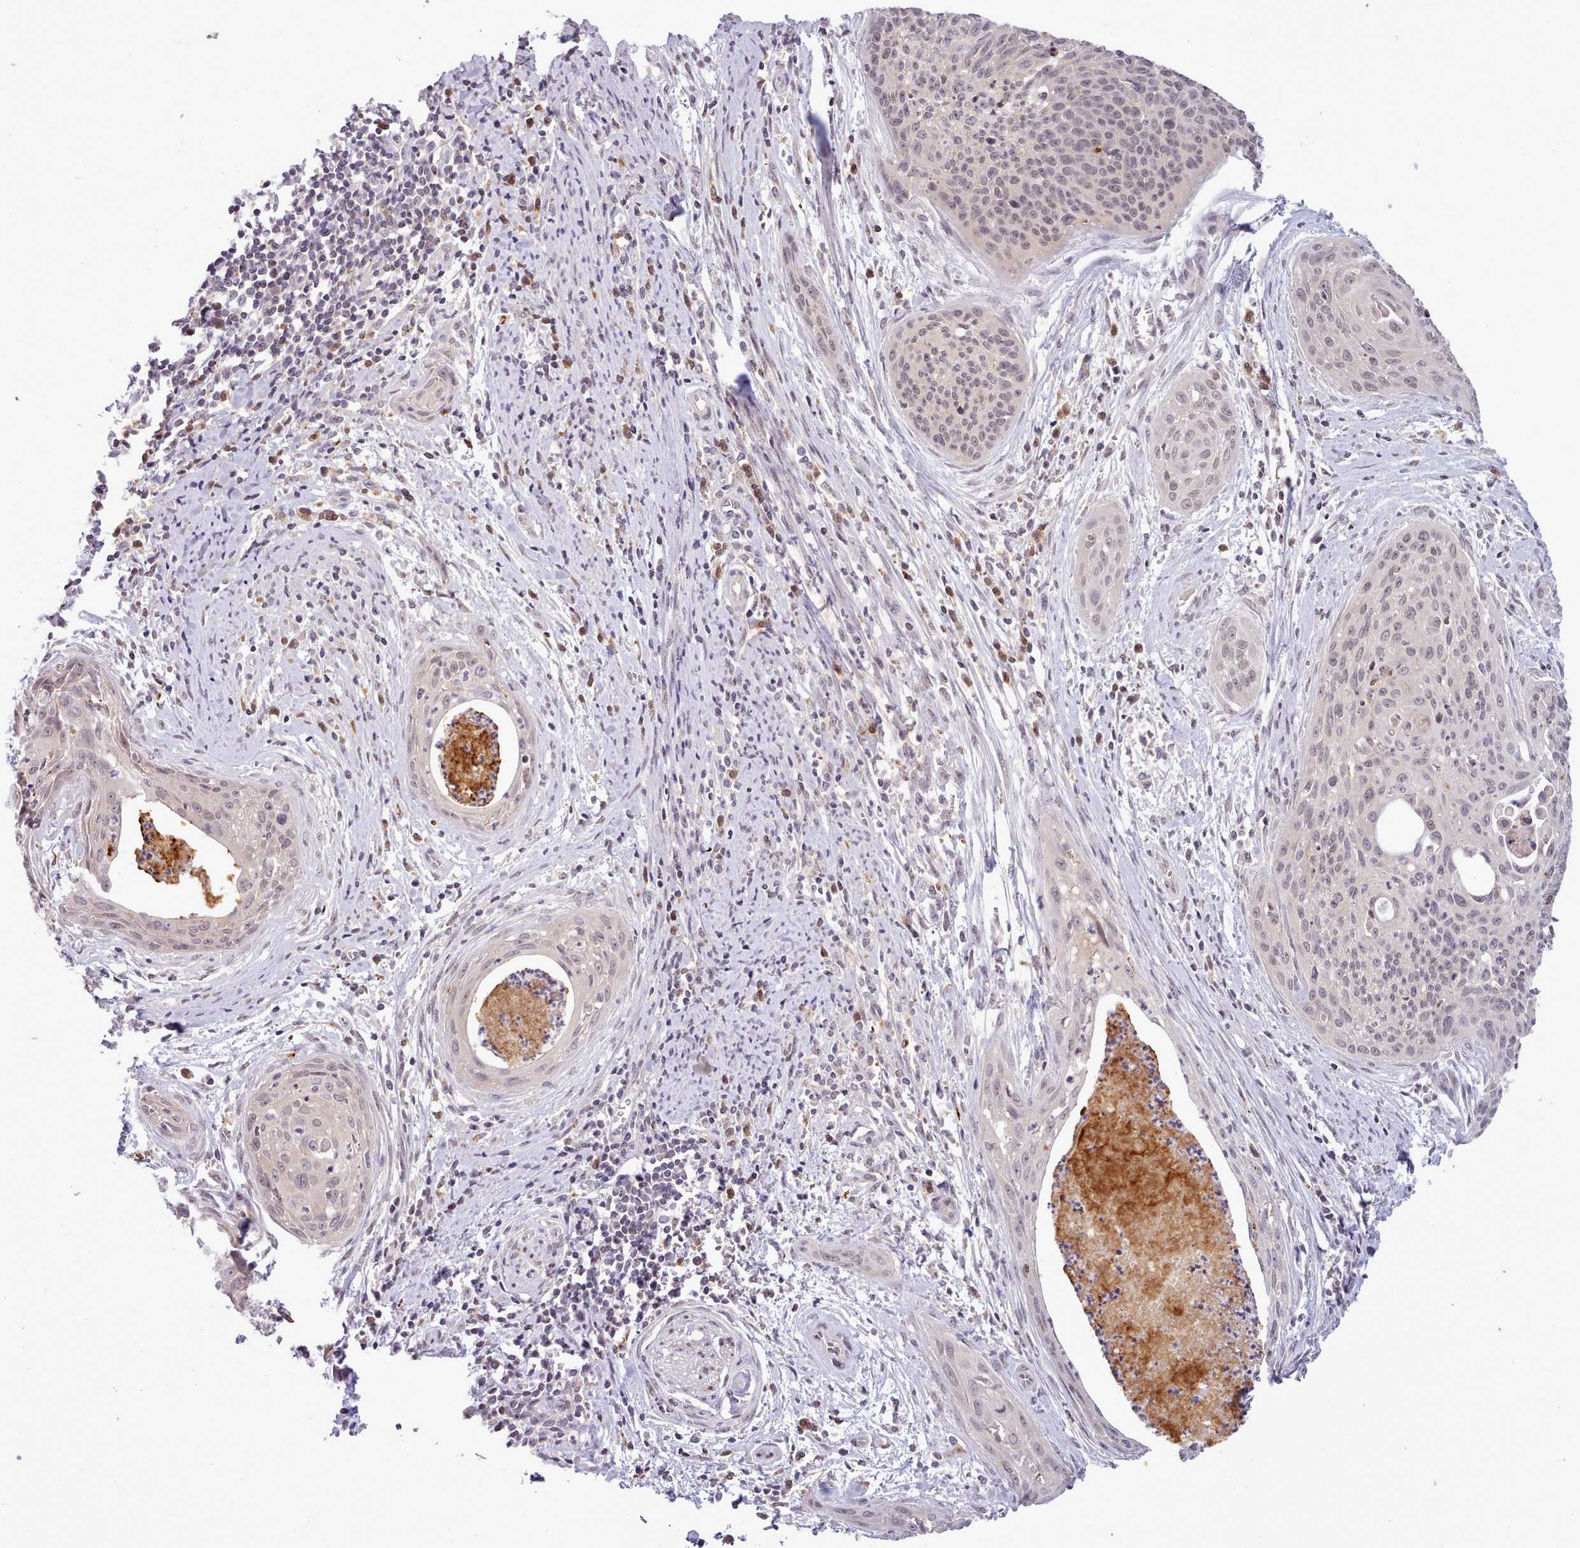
{"staining": {"intensity": "weak", "quantity": "25%-75%", "location": "nuclear"}, "tissue": "cervical cancer", "cell_type": "Tumor cells", "image_type": "cancer", "snomed": [{"axis": "morphology", "description": "Squamous cell carcinoma, NOS"}, {"axis": "topography", "description": "Cervix"}], "caption": "Immunohistochemistry (IHC) histopathology image of neoplastic tissue: cervical cancer (squamous cell carcinoma) stained using IHC reveals low levels of weak protein expression localized specifically in the nuclear of tumor cells, appearing as a nuclear brown color.", "gene": "ARL17A", "patient": {"sex": "female", "age": 55}}